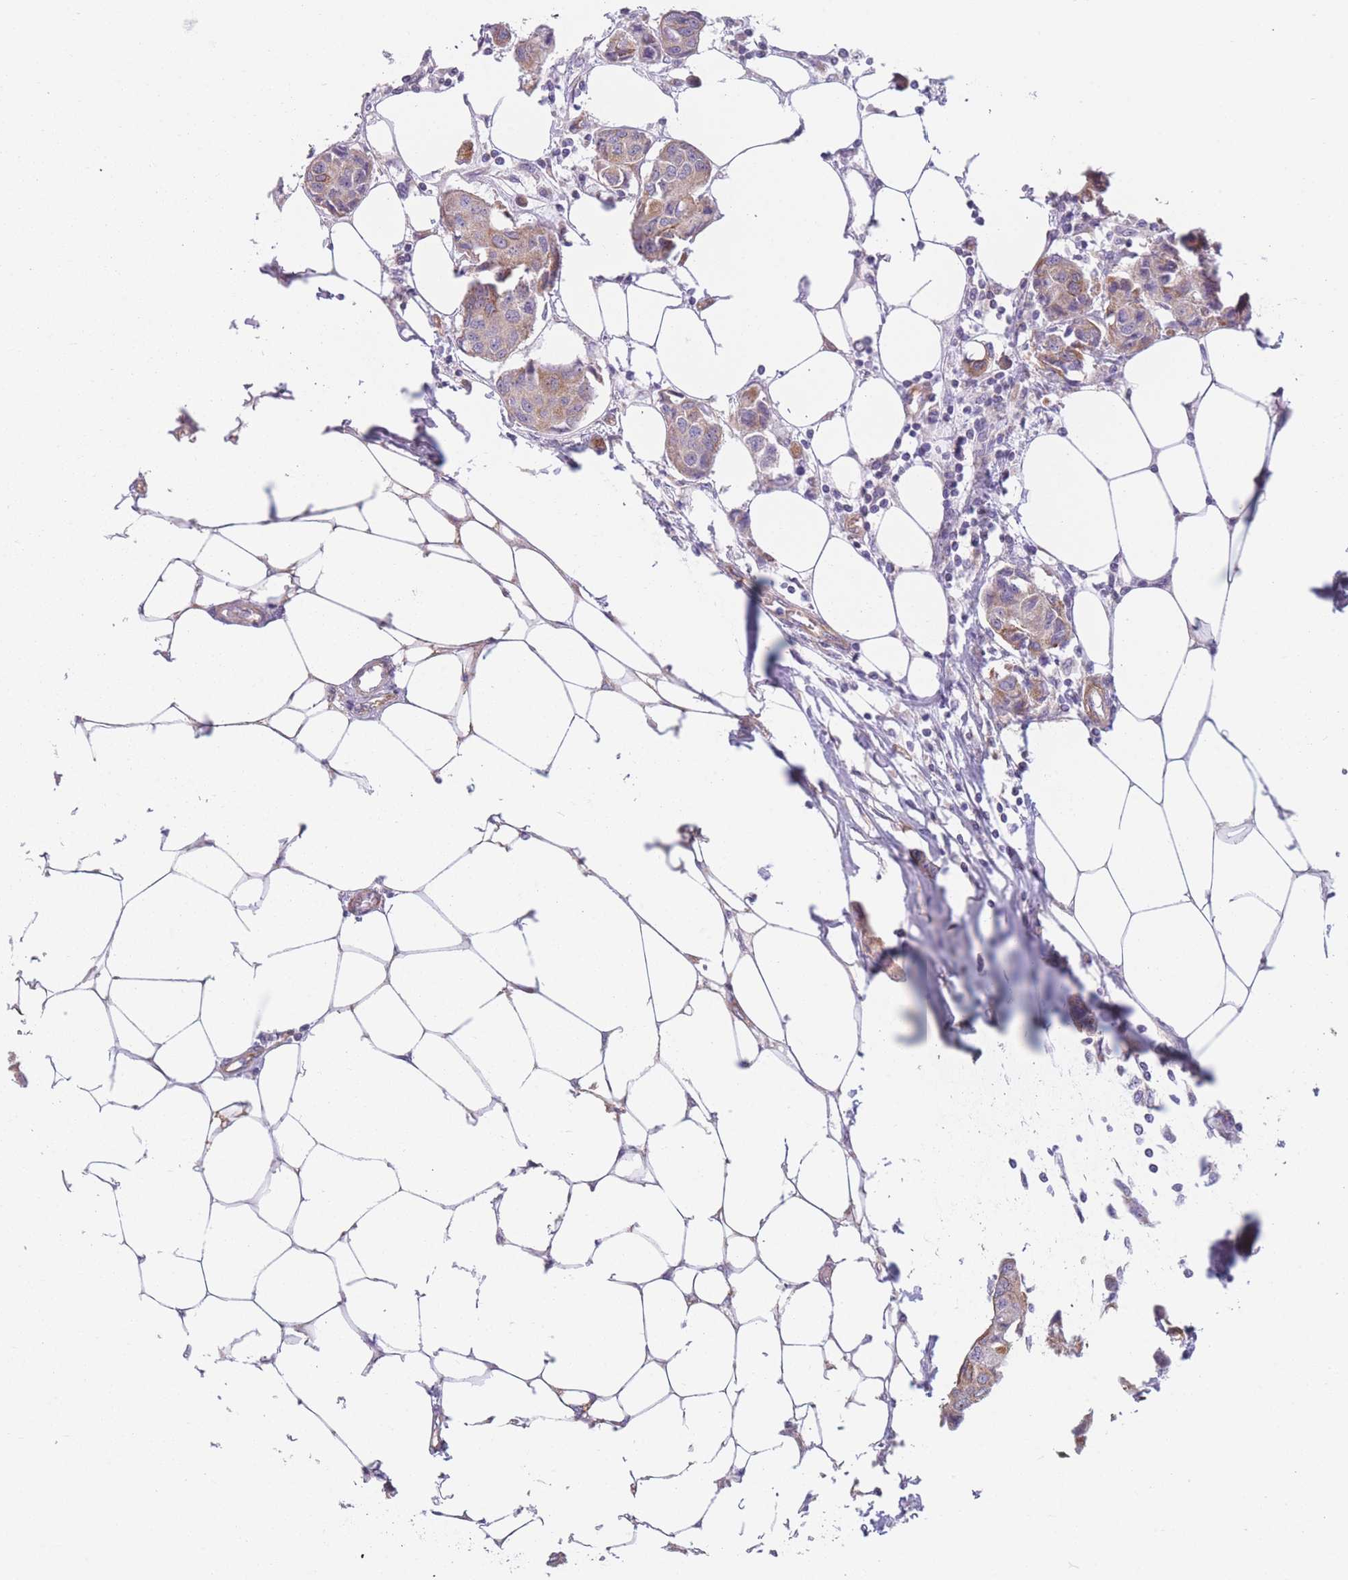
{"staining": {"intensity": "moderate", "quantity": ">75%", "location": "cytoplasmic/membranous"}, "tissue": "breast cancer", "cell_type": "Tumor cells", "image_type": "cancer", "snomed": [{"axis": "morphology", "description": "Duct carcinoma"}, {"axis": "topography", "description": "Breast"}, {"axis": "topography", "description": "Lymph node"}], "caption": "Protein staining reveals moderate cytoplasmic/membranous positivity in approximately >75% of tumor cells in breast cancer (invasive ductal carcinoma). Using DAB (3,3'-diaminobenzidine) (brown) and hematoxylin (blue) stains, captured at high magnification using brightfield microscopy.", "gene": "SERPINB3", "patient": {"sex": "female", "age": 80}}